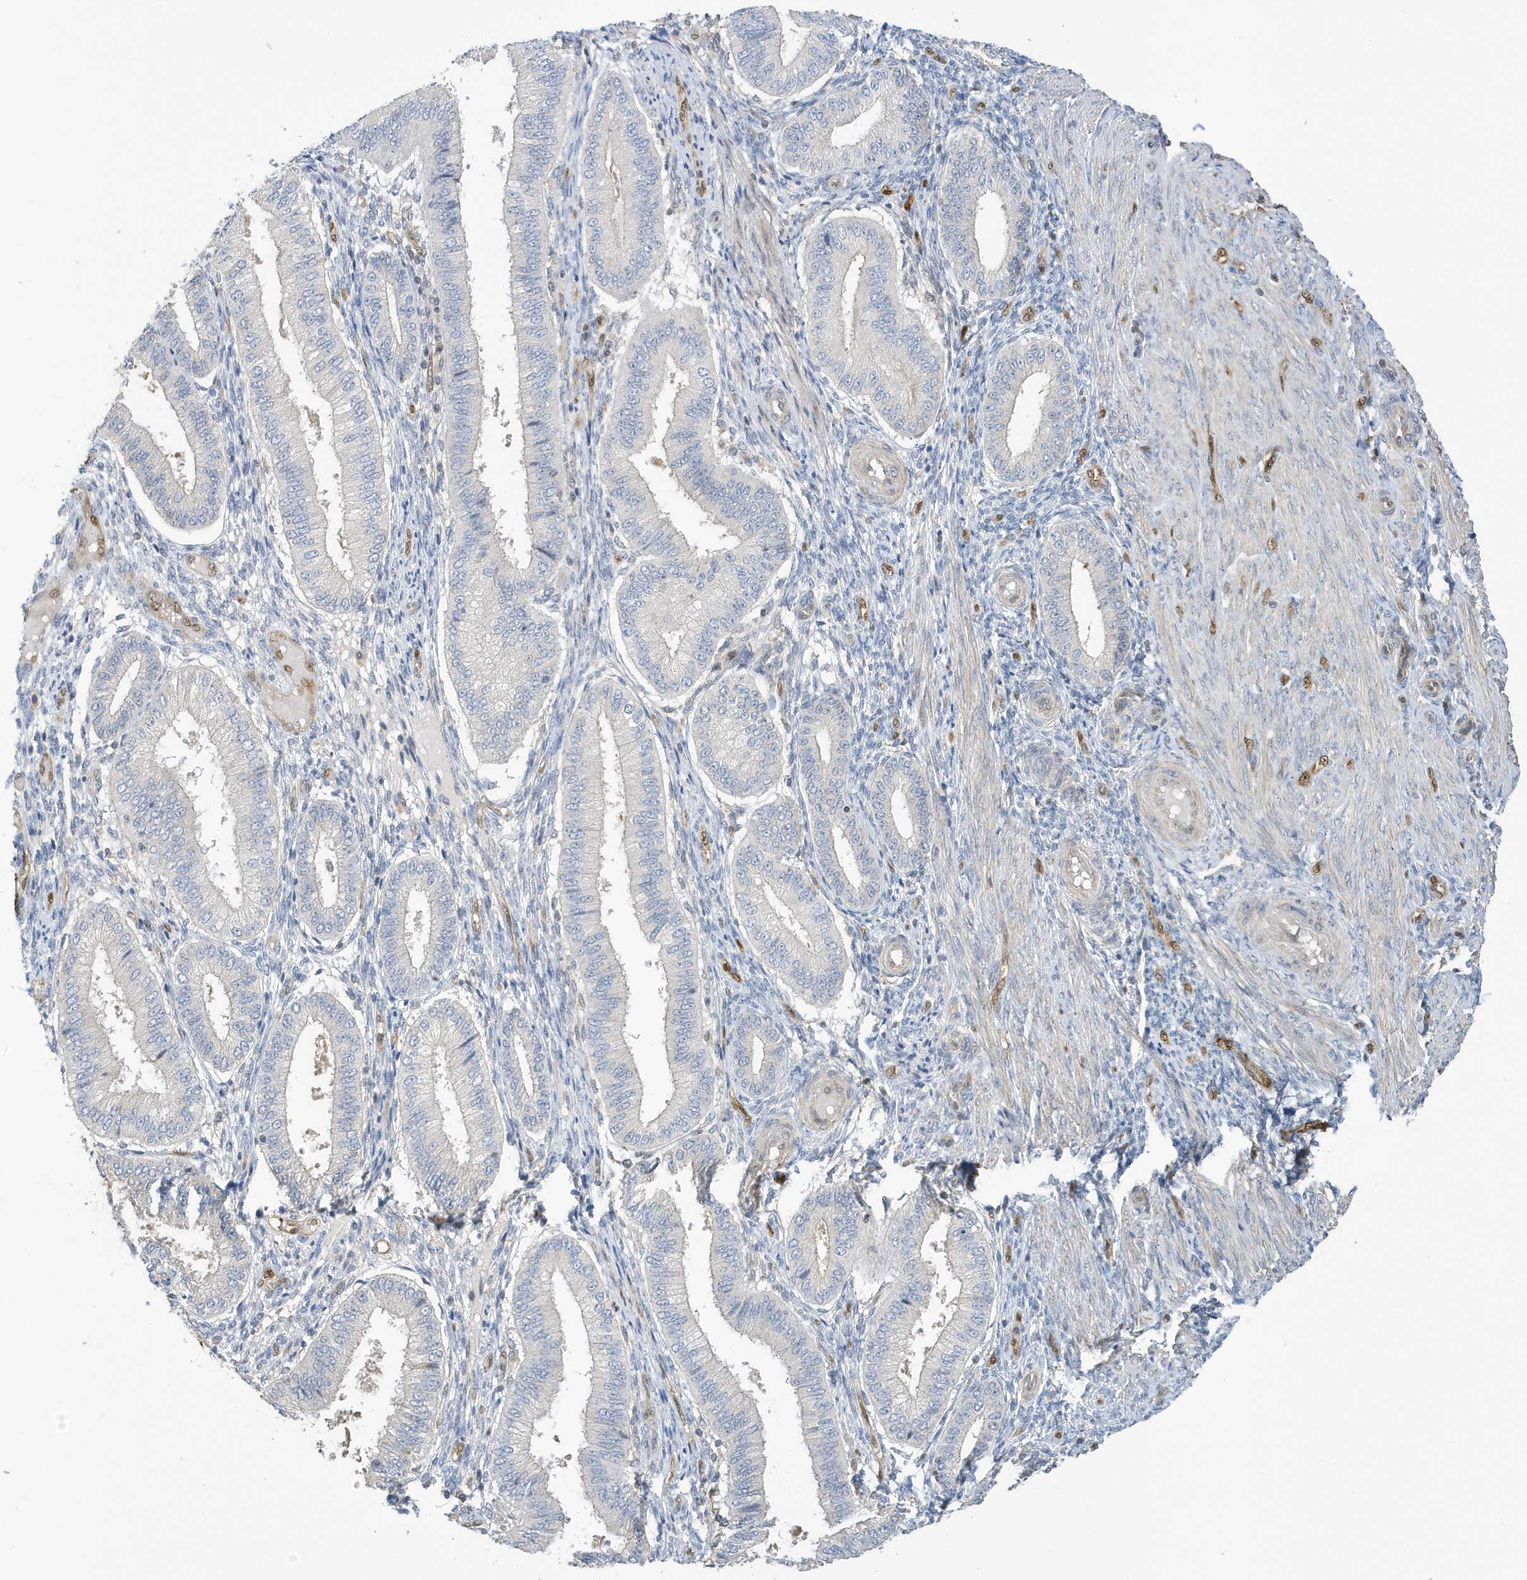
{"staining": {"intensity": "negative", "quantity": "none", "location": "none"}, "tissue": "endometrium", "cell_type": "Cells in endometrial stroma", "image_type": "normal", "snomed": [{"axis": "morphology", "description": "Normal tissue, NOS"}, {"axis": "topography", "description": "Endometrium"}], "caption": "The histopathology image demonstrates no significant staining in cells in endometrial stroma of endometrium.", "gene": "NCOA7", "patient": {"sex": "female", "age": 39}}